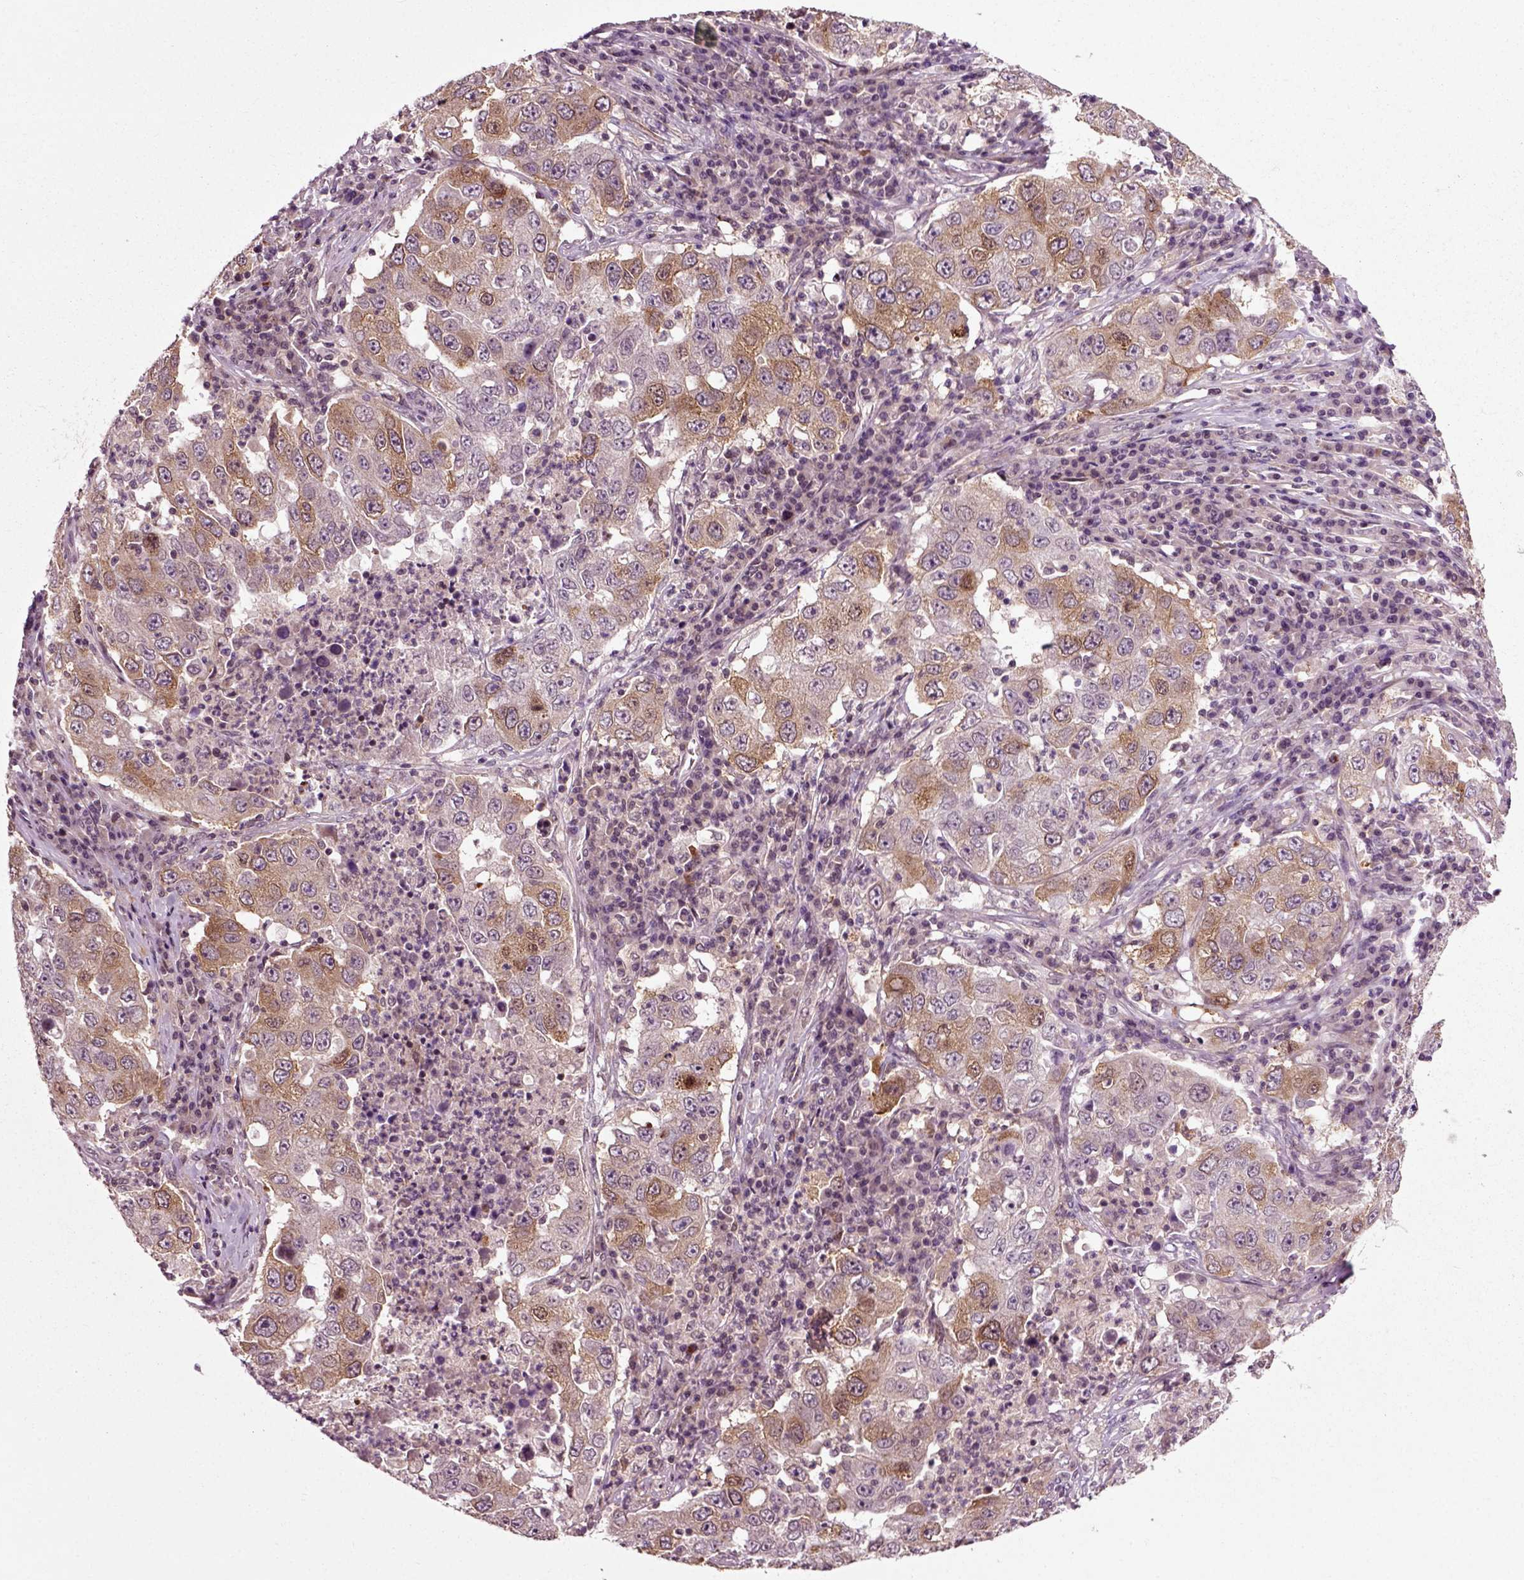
{"staining": {"intensity": "moderate", "quantity": ">75%", "location": "cytoplasmic/membranous"}, "tissue": "lung cancer", "cell_type": "Tumor cells", "image_type": "cancer", "snomed": [{"axis": "morphology", "description": "Adenocarcinoma, NOS"}, {"axis": "topography", "description": "Lung"}], "caption": "A photomicrograph showing moderate cytoplasmic/membranous expression in approximately >75% of tumor cells in adenocarcinoma (lung), as visualized by brown immunohistochemical staining.", "gene": "KNSTRN", "patient": {"sex": "male", "age": 73}}